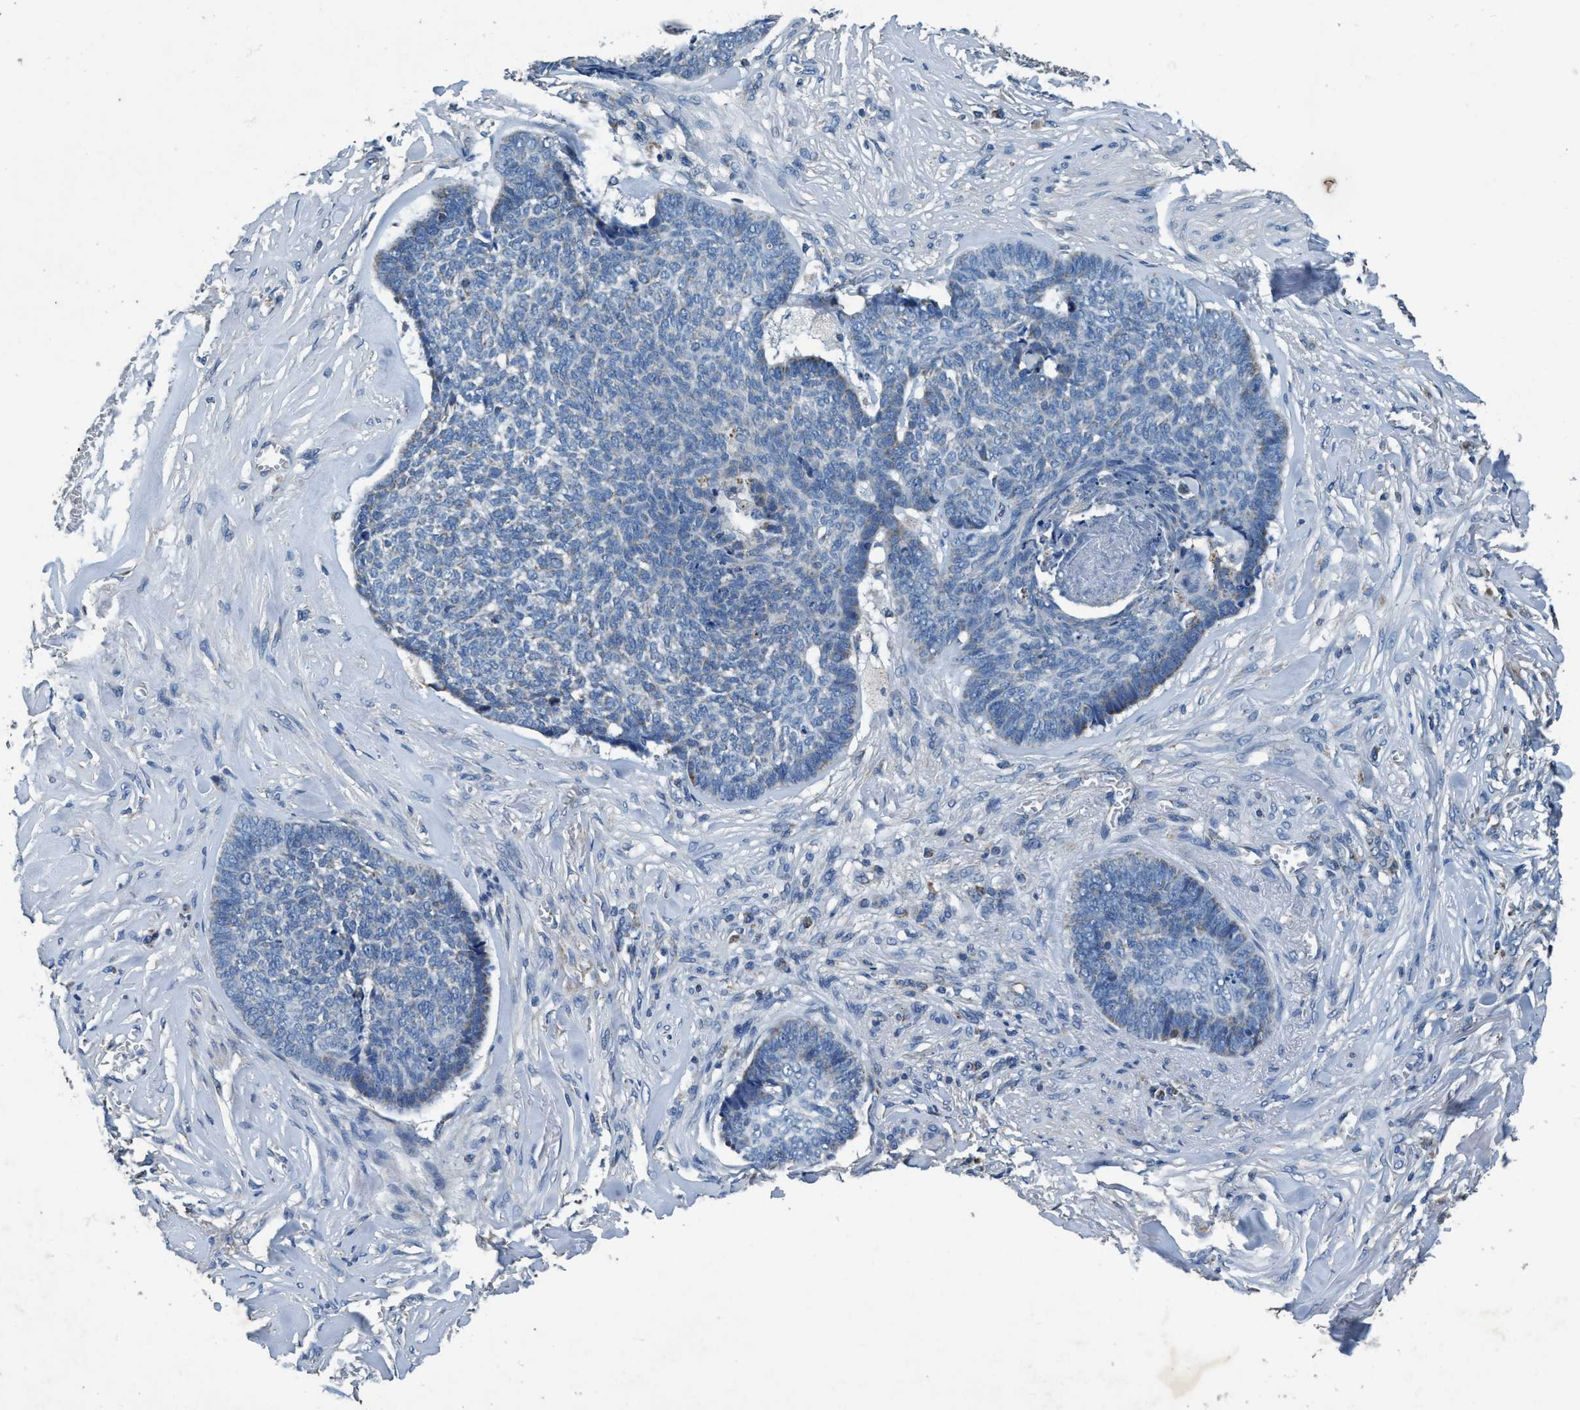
{"staining": {"intensity": "negative", "quantity": "none", "location": "none"}, "tissue": "skin cancer", "cell_type": "Tumor cells", "image_type": "cancer", "snomed": [{"axis": "morphology", "description": "Basal cell carcinoma"}, {"axis": "topography", "description": "Skin"}], "caption": "This is an IHC histopathology image of human skin basal cell carcinoma. There is no expression in tumor cells.", "gene": "ANKFN1", "patient": {"sex": "male", "age": 84}}